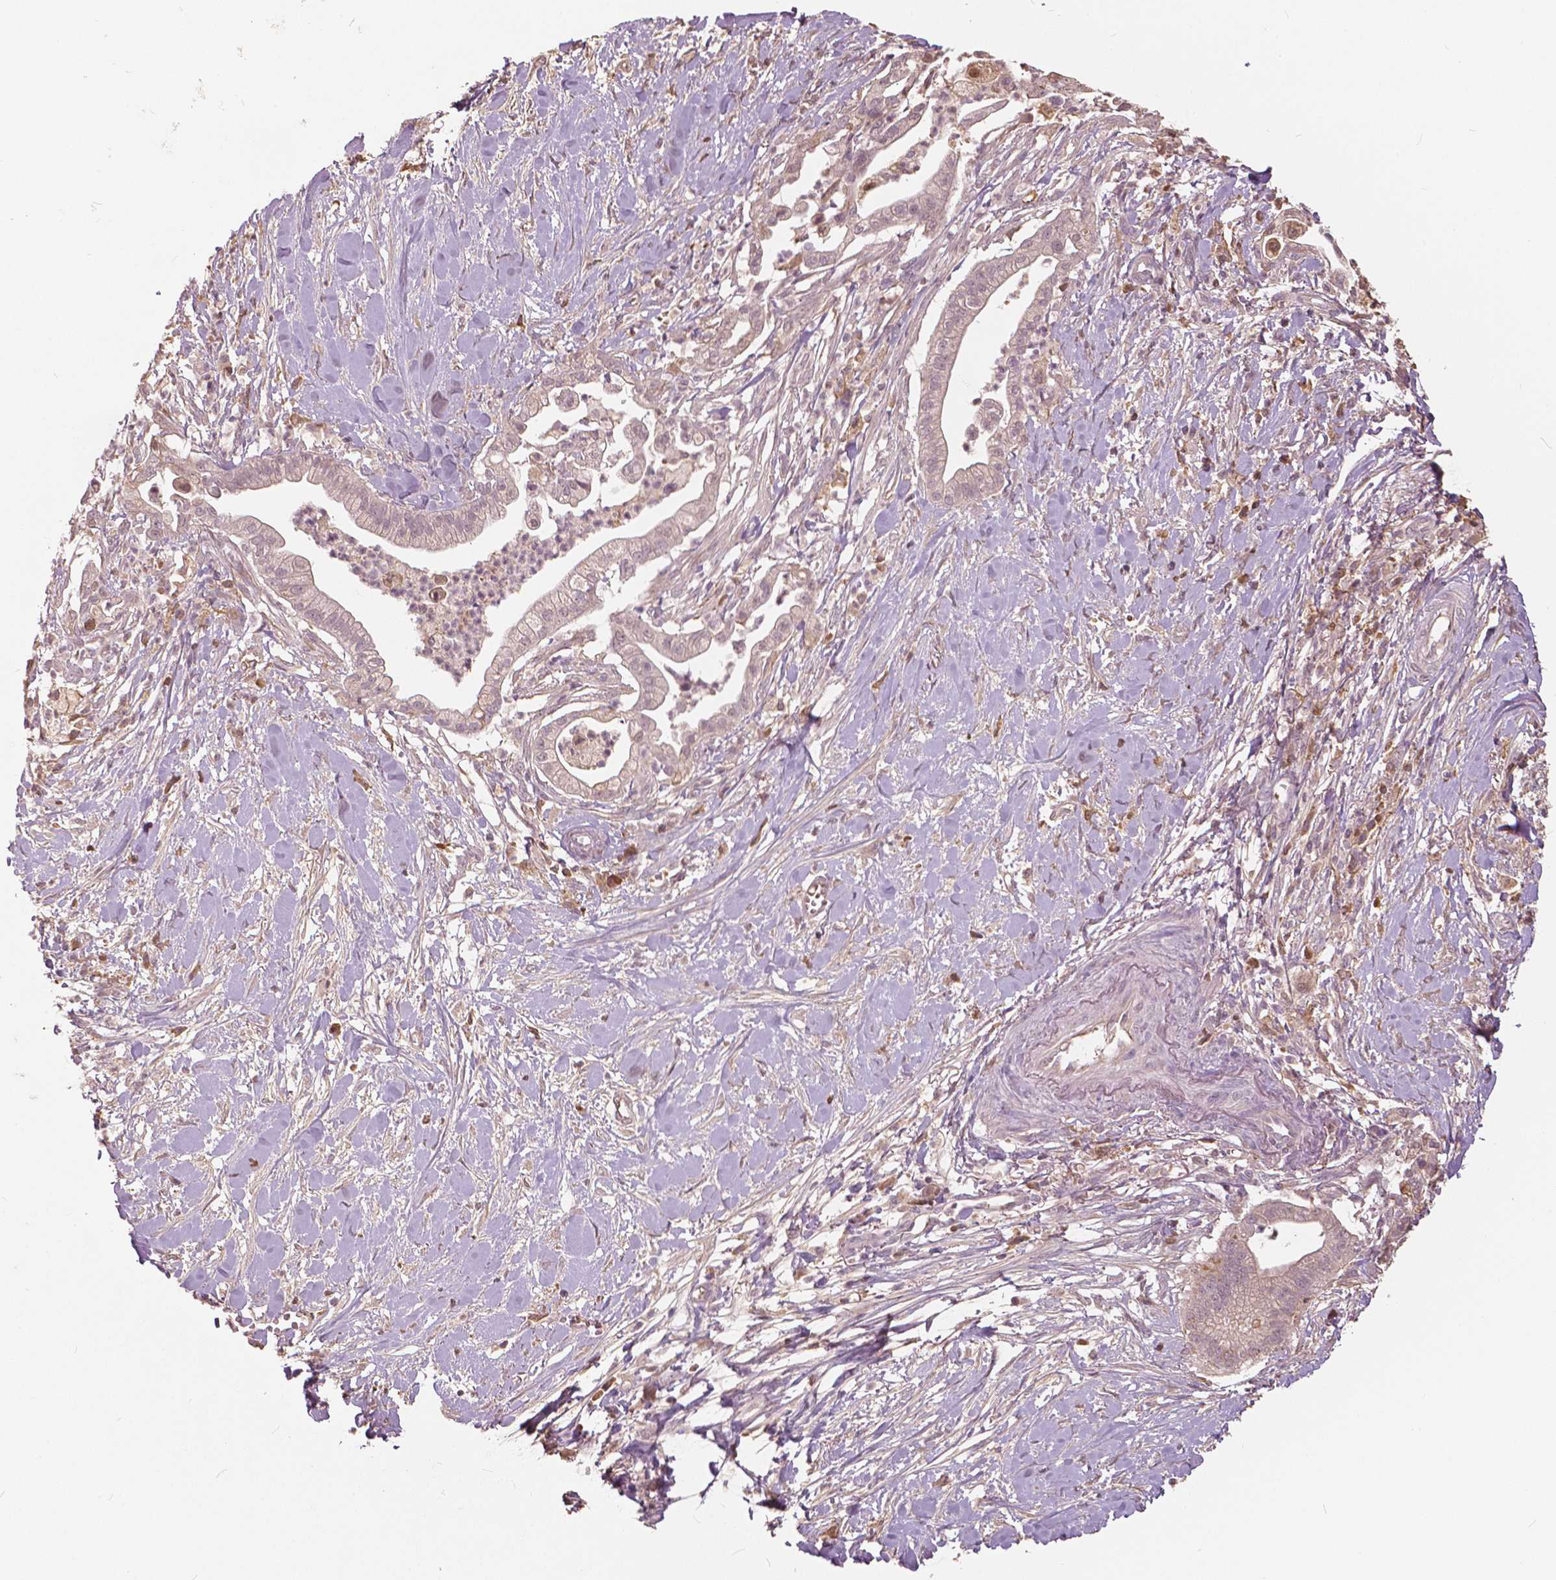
{"staining": {"intensity": "weak", "quantity": "25%-75%", "location": "nuclear"}, "tissue": "pancreatic cancer", "cell_type": "Tumor cells", "image_type": "cancer", "snomed": [{"axis": "morphology", "description": "Normal tissue, NOS"}, {"axis": "morphology", "description": "Adenocarcinoma, NOS"}, {"axis": "topography", "description": "Lymph node"}, {"axis": "topography", "description": "Pancreas"}], "caption": "Pancreatic cancer was stained to show a protein in brown. There is low levels of weak nuclear staining in about 25%-75% of tumor cells.", "gene": "ANGPTL4", "patient": {"sex": "female", "age": 58}}